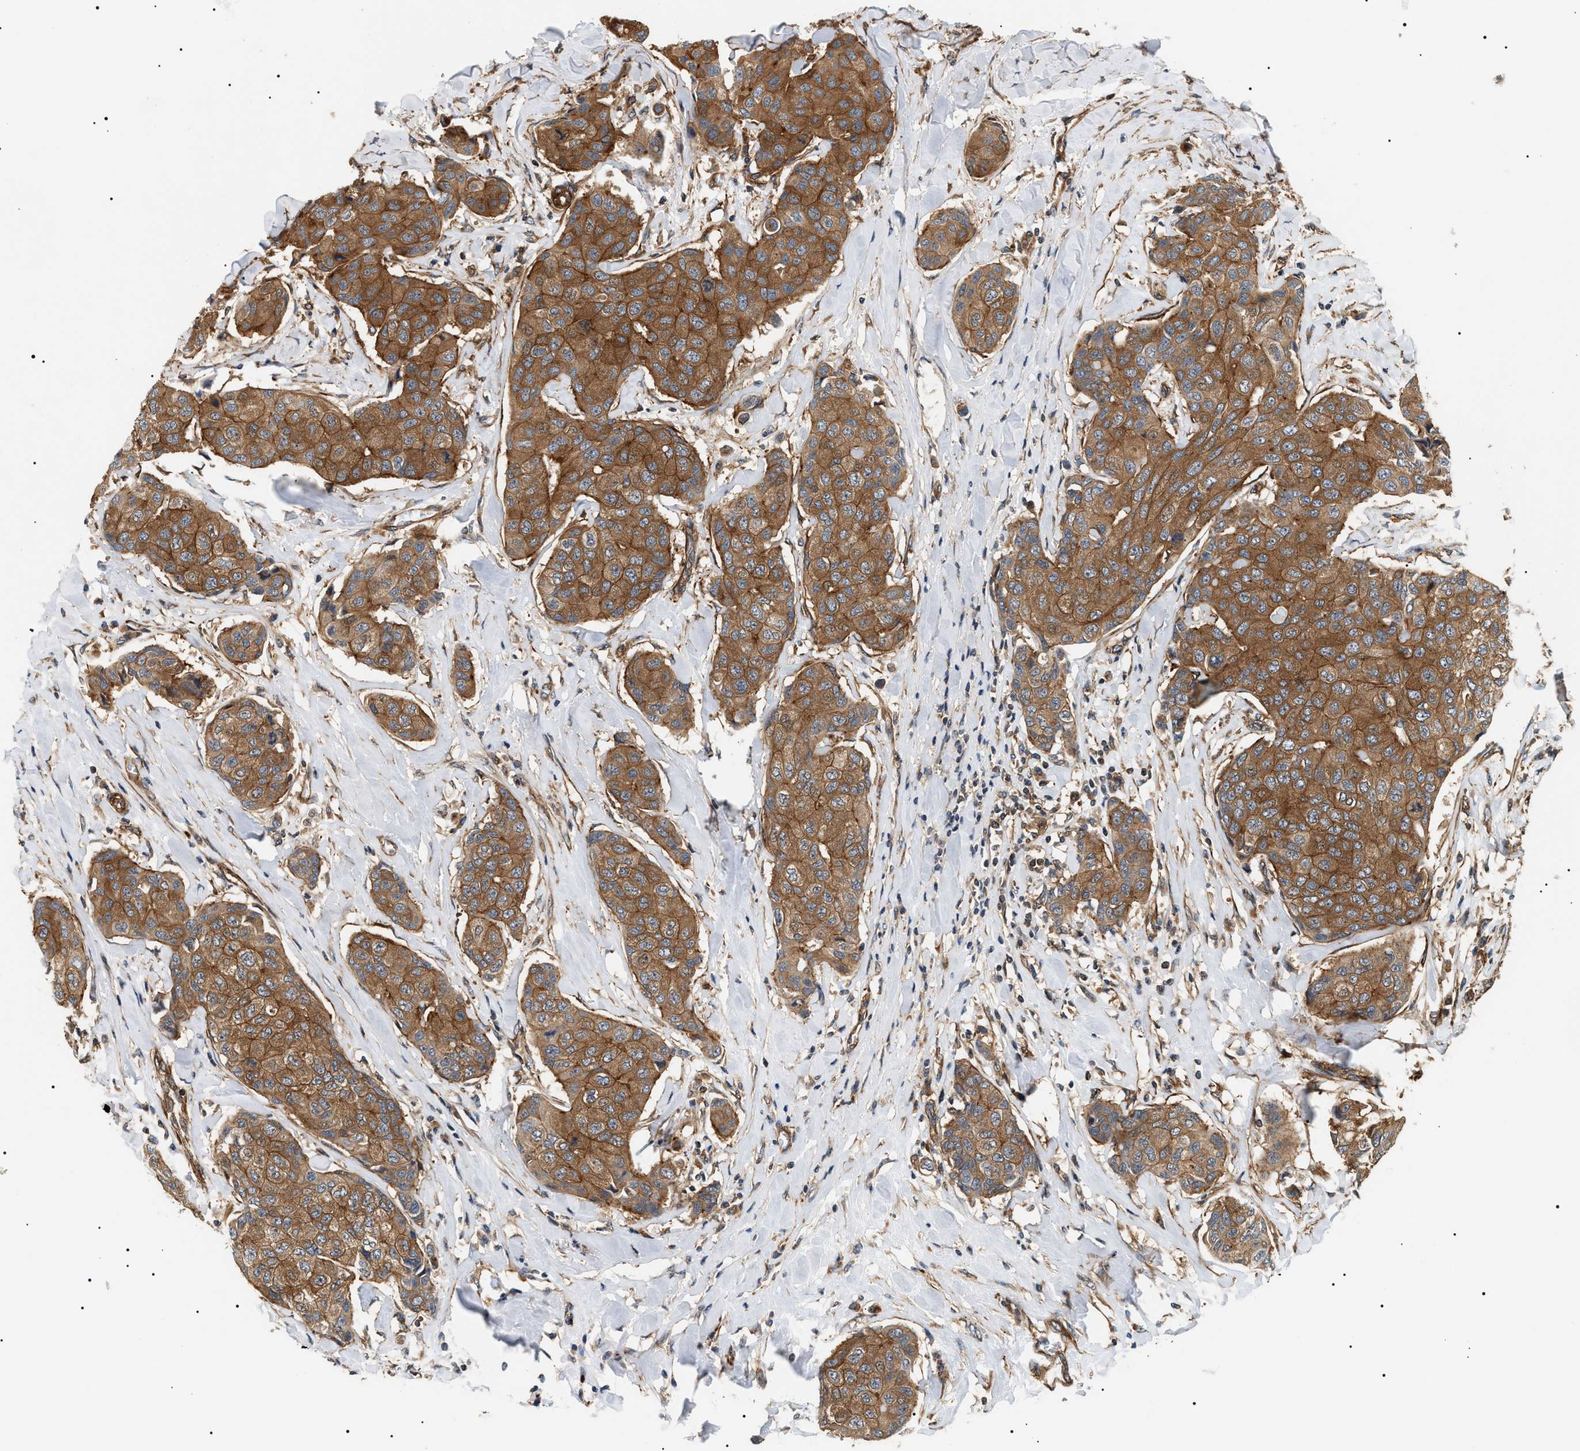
{"staining": {"intensity": "moderate", "quantity": ">75%", "location": "cytoplasmic/membranous"}, "tissue": "breast cancer", "cell_type": "Tumor cells", "image_type": "cancer", "snomed": [{"axis": "morphology", "description": "Duct carcinoma"}, {"axis": "topography", "description": "Breast"}], "caption": "Breast infiltrating ductal carcinoma tissue reveals moderate cytoplasmic/membranous expression in about >75% of tumor cells, visualized by immunohistochemistry.", "gene": "SH3GLB2", "patient": {"sex": "female", "age": 80}}